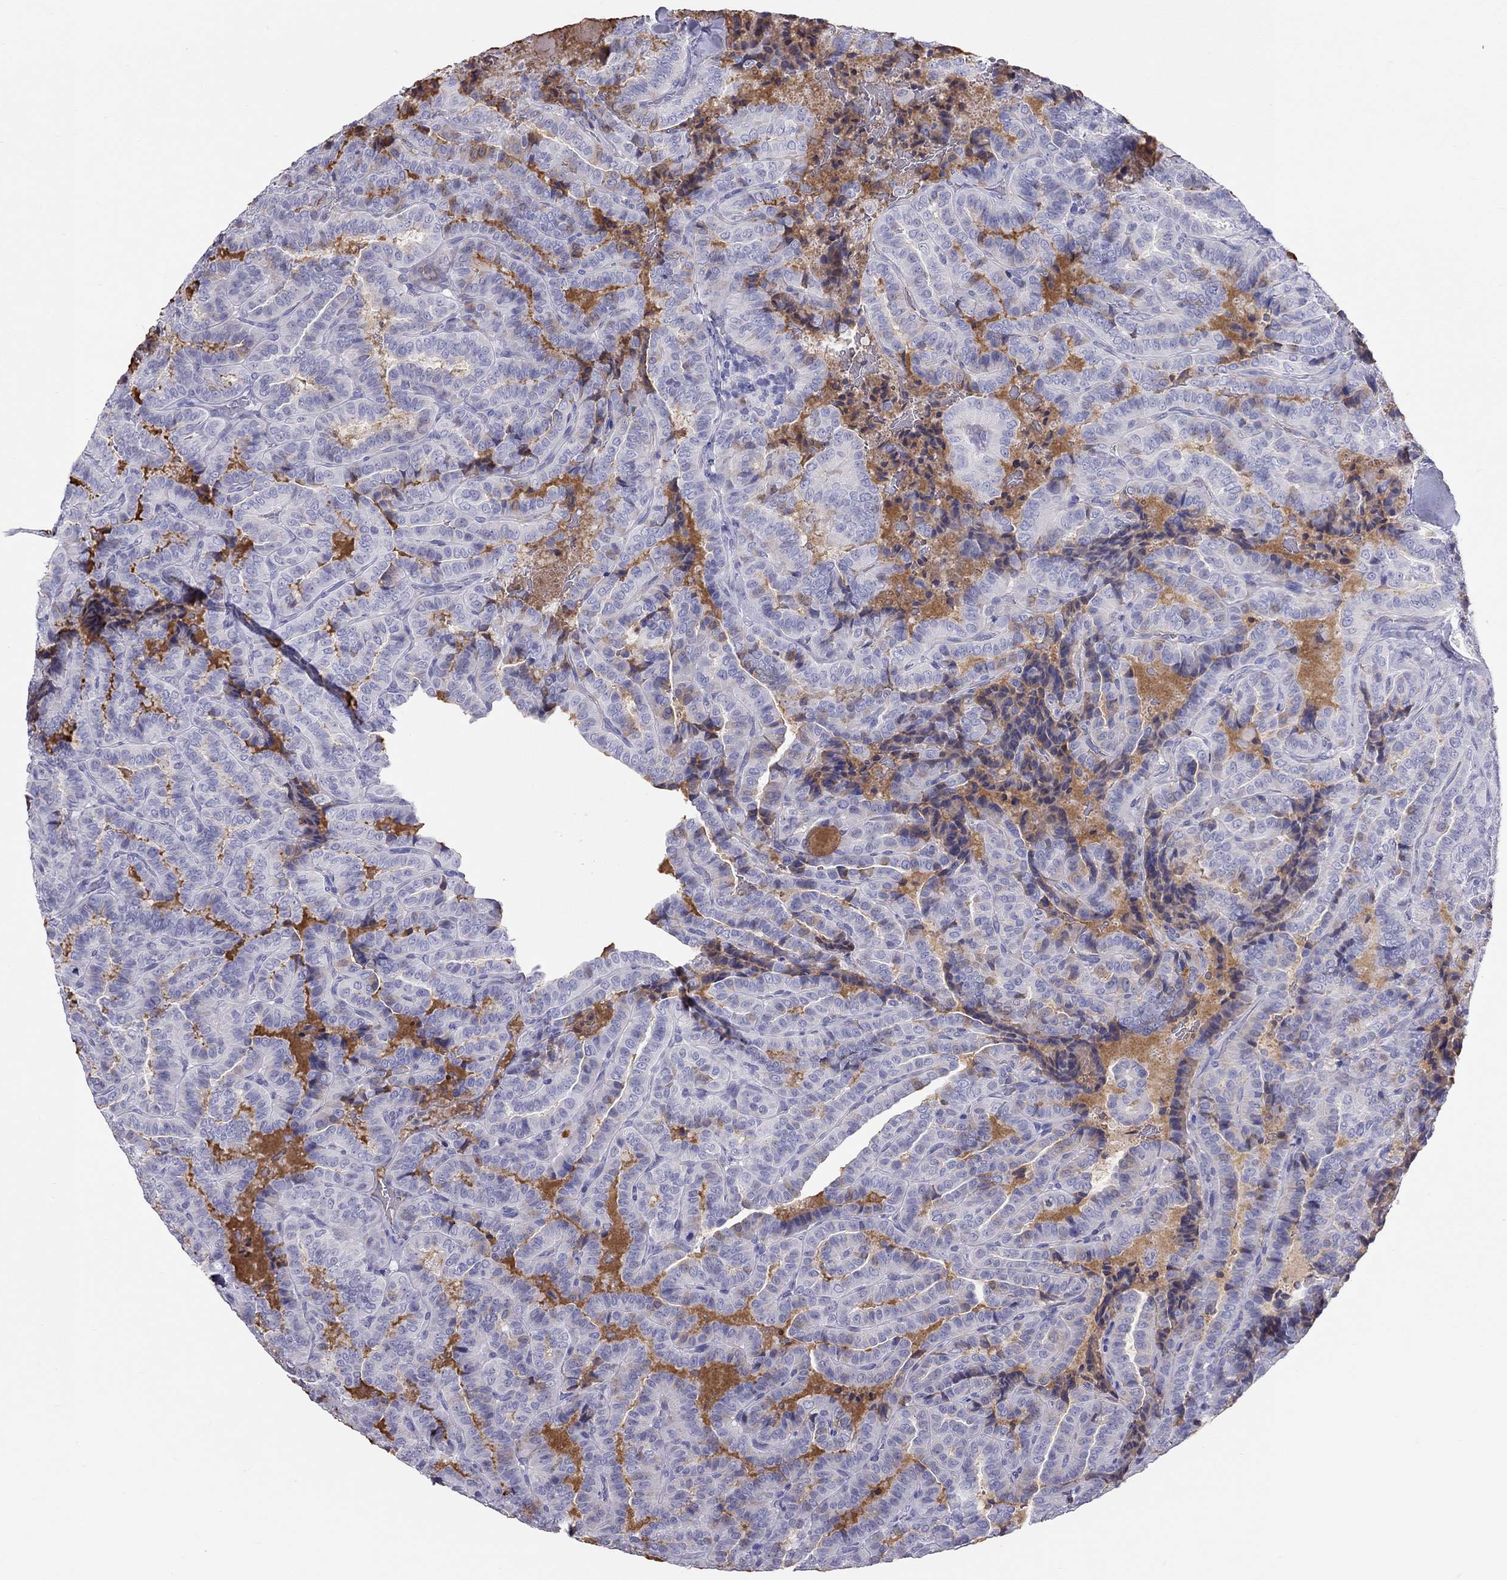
{"staining": {"intensity": "negative", "quantity": "none", "location": "none"}, "tissue": "thyroid cancer", "cell_type": "Tumor cells", "image_type": "cancer", "snomed": [{"axis": "morphology", "description": "Papillary adenocarcinoma, NOS"}, {"axis": "topography", "description": "Thyroid gland"}], "caption": "Tumor cells show no significant protein staining in thyroid cancer (papillary adenocarcinoma).", "gene": "IL17REL", "patient": {"sex": "female", "age": 39}}